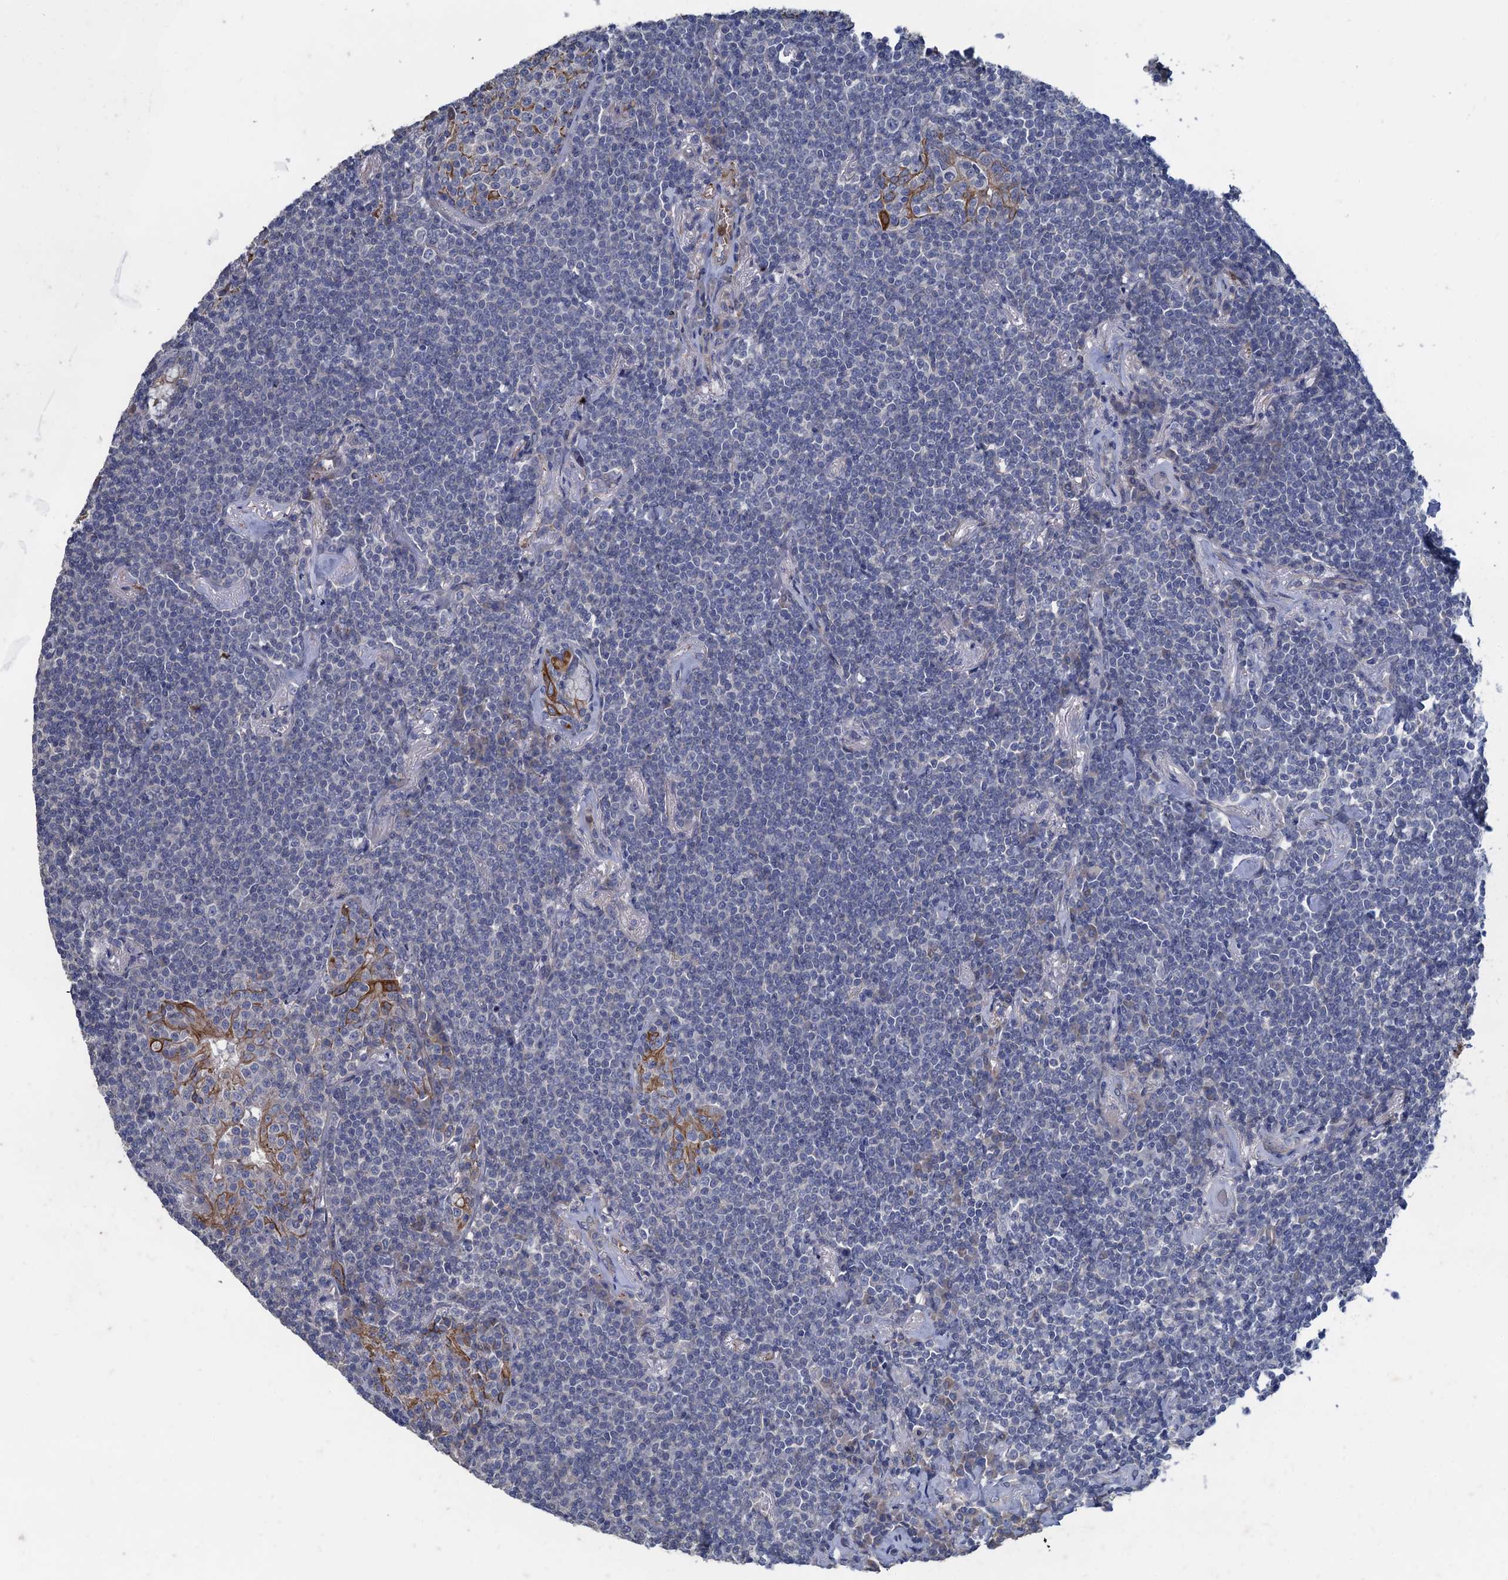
{"staining": {"intensity": "negative", "quantity": "none", "location": "none"}, "tissue": "lymphoma", "cell_type": "Tumor cells", "image_type": "cancer", "snomed": [{"axis": "morphology", "description": "Malignant lymphoma, non-Hodgkin's type, Low grade"}, {"axis": "topography", "description": "Lung"}], "caption": "Lymphoma was stained to show a protein in brown. There is no significant positivity in tumor cells. (Immunohistochemistry (ihc), brightfield microscopy, high magnification).", "gene": "SMCO3", "patient": {"sex": "female", "age": 71}}